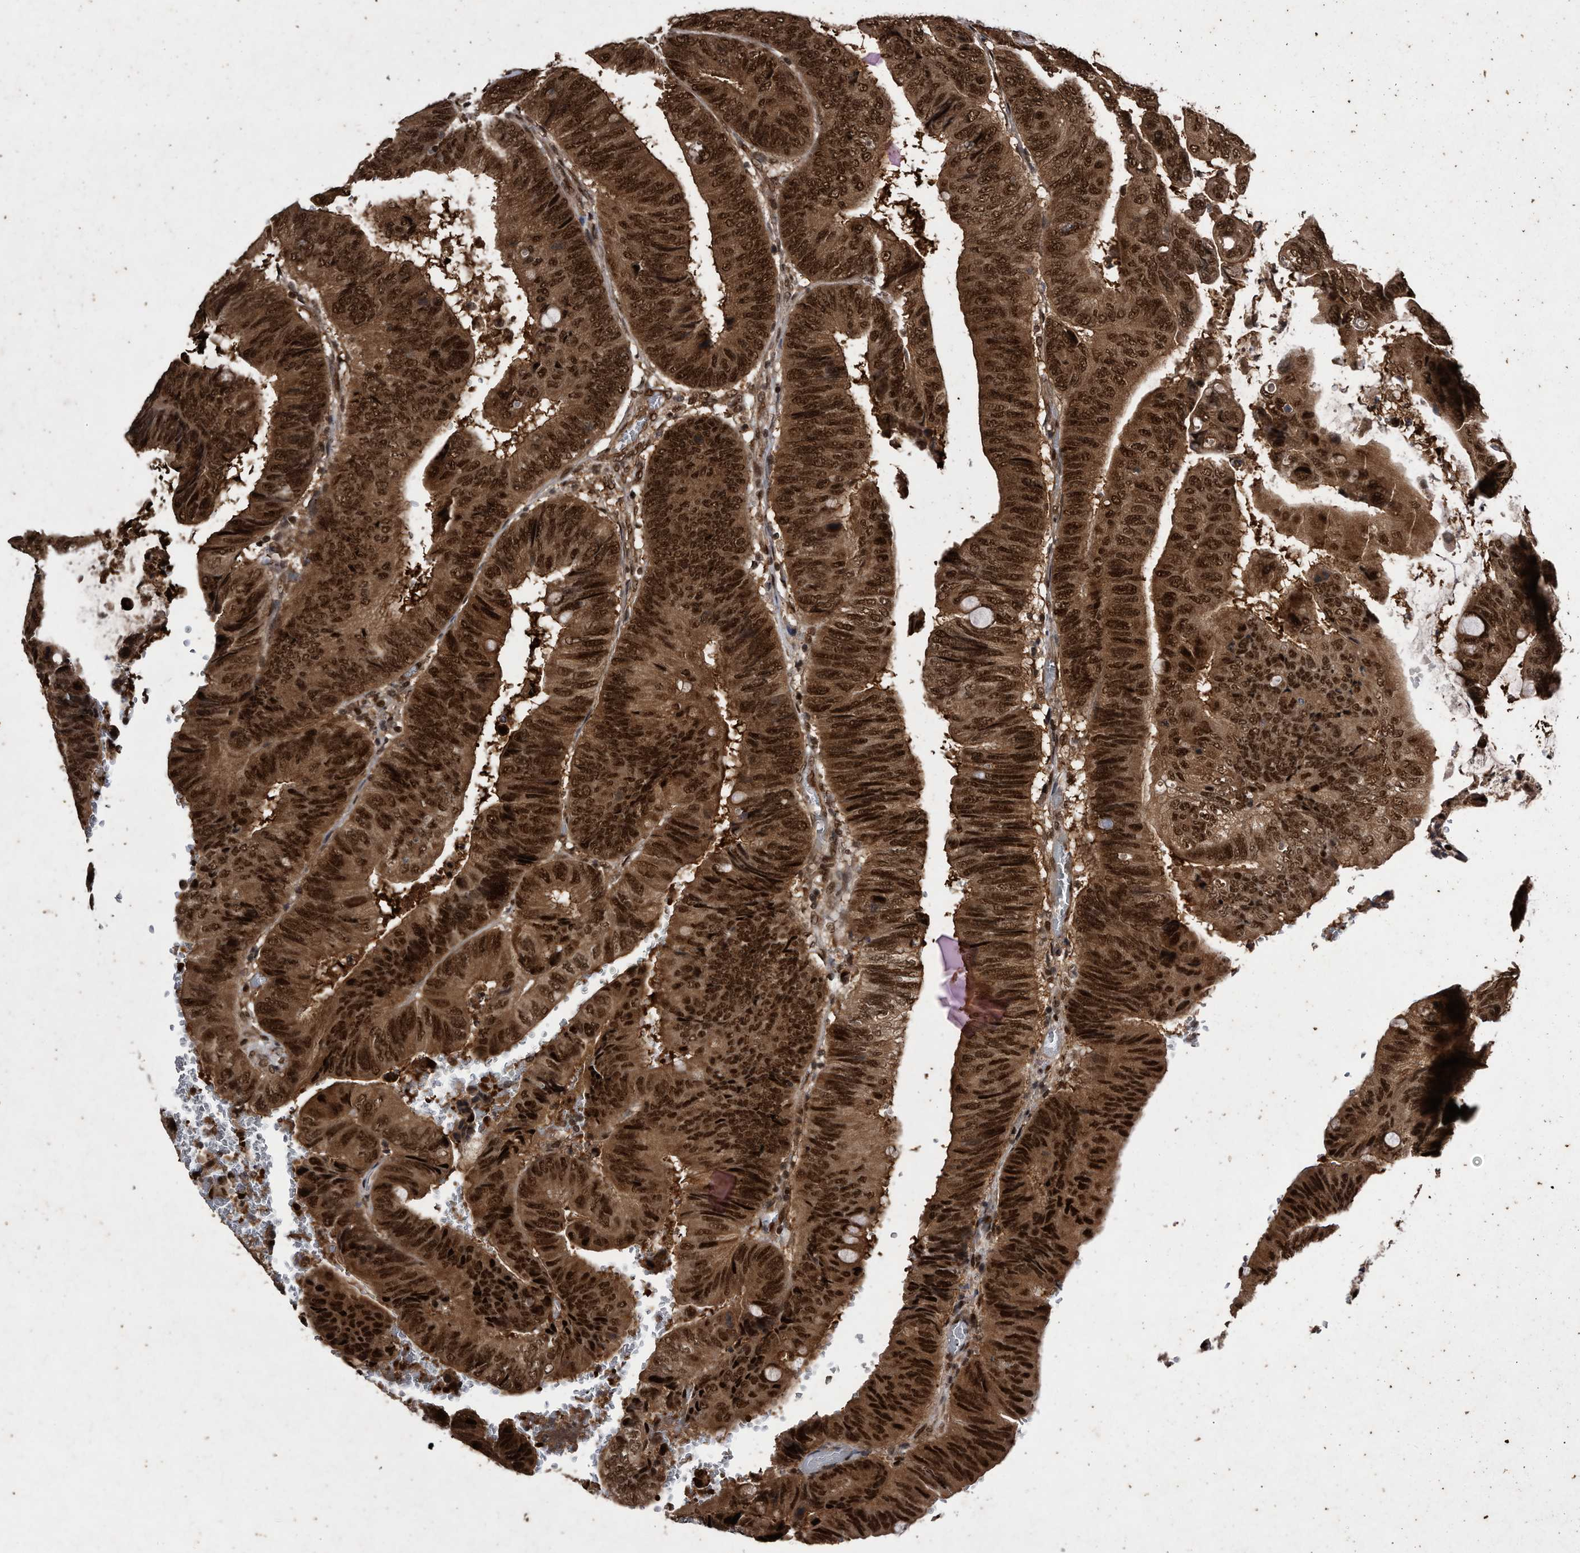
{"staining": {"intensity": "strong", "quantity": ">75%", "location": "cytoplasmic/membranous,nuclear"}, "tissue": "colorectal cancer", "cell_type": "Tumor cells", "image_type": "cancer", "snomed": [{"axis": "morphology", "description": "Normal tissue, NOS"}, {"axis": "morphology", "description": "Adenocarcinoma, NOS"}, {"axis": "topography", "description": "Rectum"}, {"axis": "topography", "description": "Peripheral nerve tissue"}], "caption": "A brown stain labels strong cytoplasmic/membranous and nuclear positivity of a protein in human colorectal cancer (adenocarcinoma) tumor cells. The protein of interest is stained brown, and the nuclei are stained in blue (DAB IHC with brightfield microscopy, high magnification).", "gene": "RAD23B", "patient": {"sex": "male", "age": 92}}